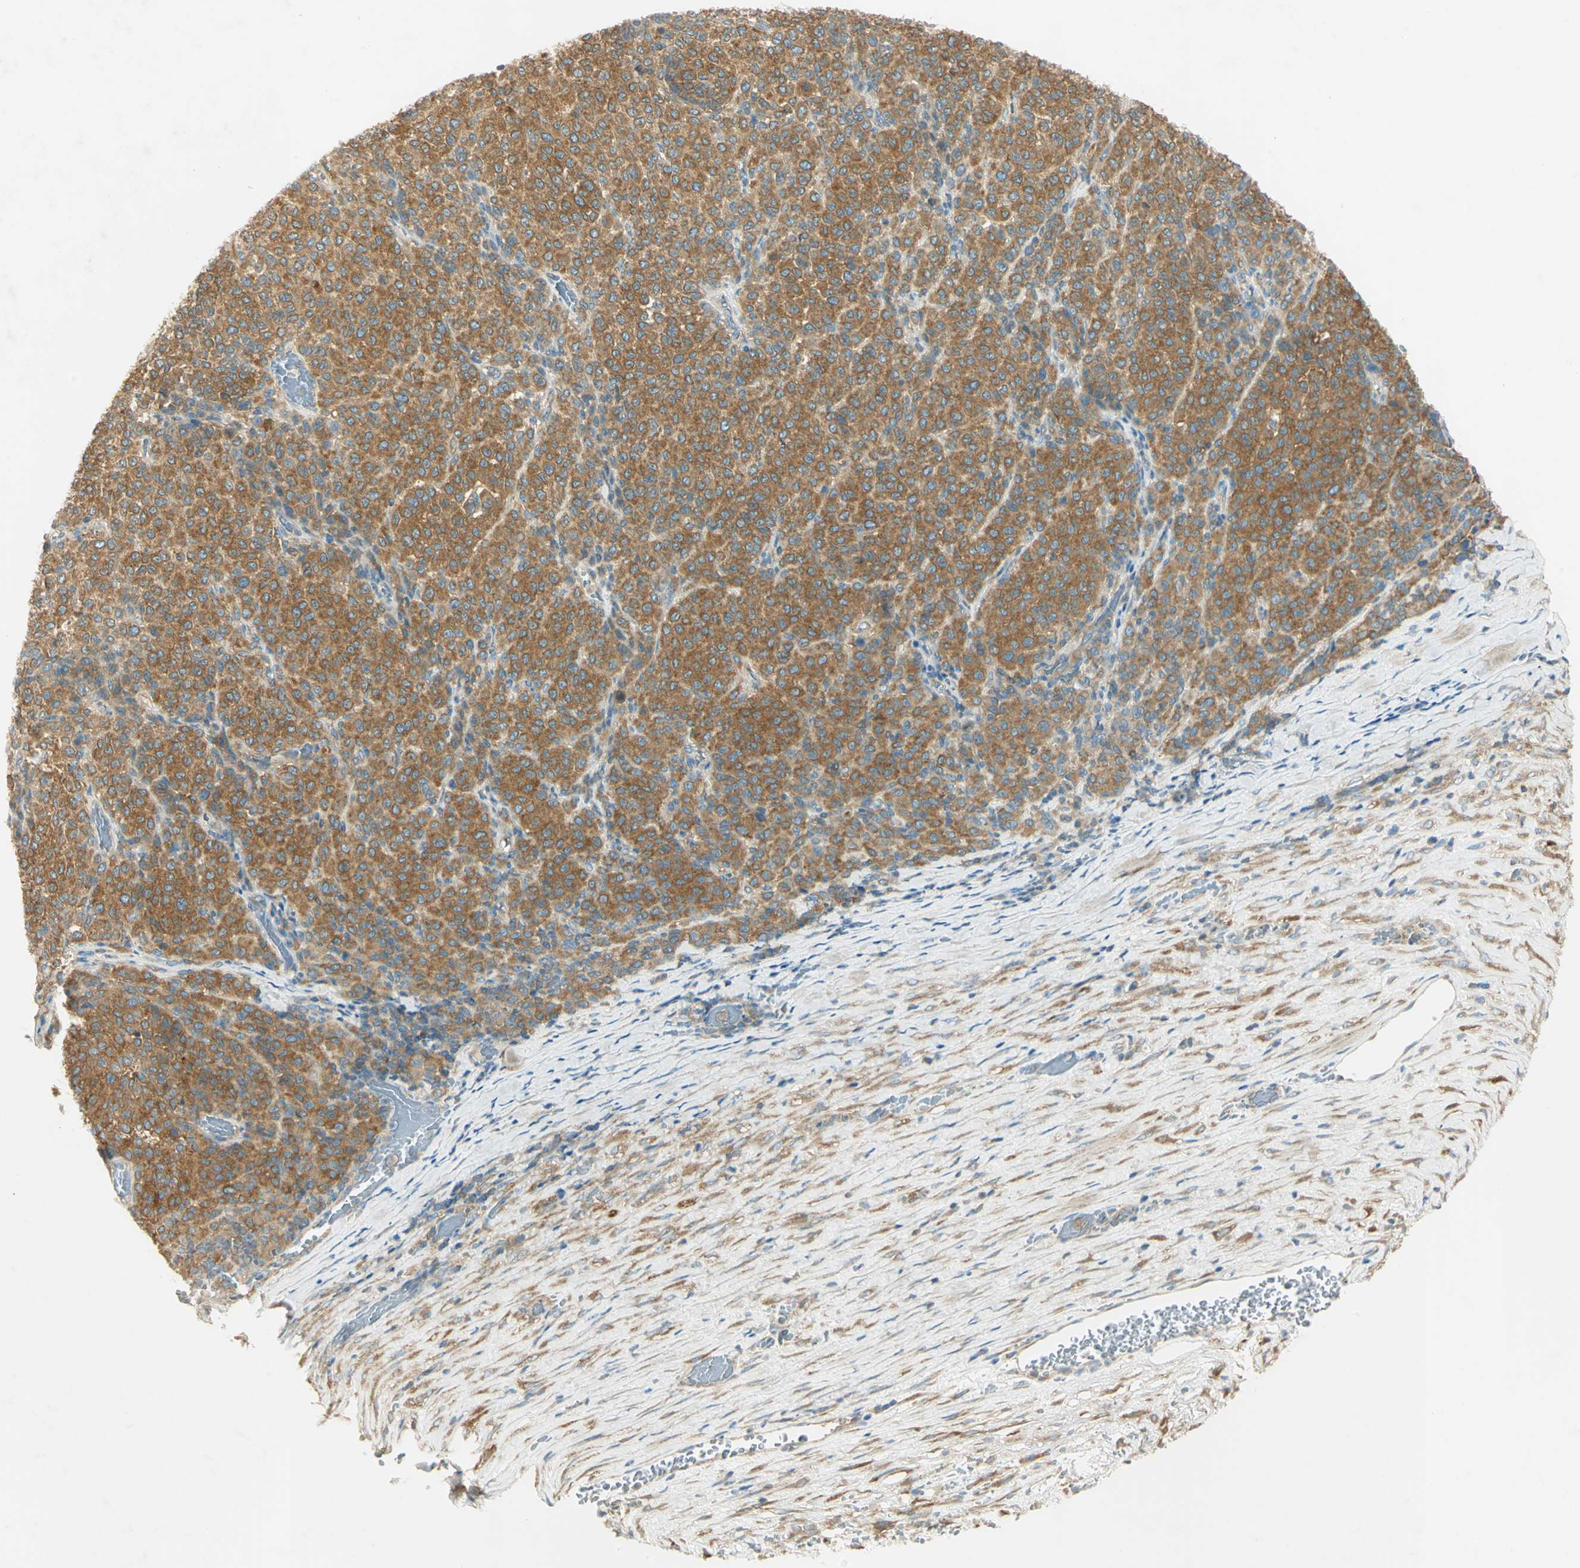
{"staining": {"intensity": "strong", "quantity": ">75%", "location": "cytoplasmic/membranous"}, "tissue": "melanoma", "cell_type": "Tumor cells", "image_type": "cancer", "snomed": [{"axis": "morphology", "description": "Malignant melanoma, Metastatic site"}, {"axis": "topography", "description": "Pancreas"}], "caption": "The immunohistochemical stain labels strong cytoplasmic/membranous expression in tumor cells of melanoma tissue.", "gene": "TSC22D2", "patient": {"sex": "female", "age": 30}}